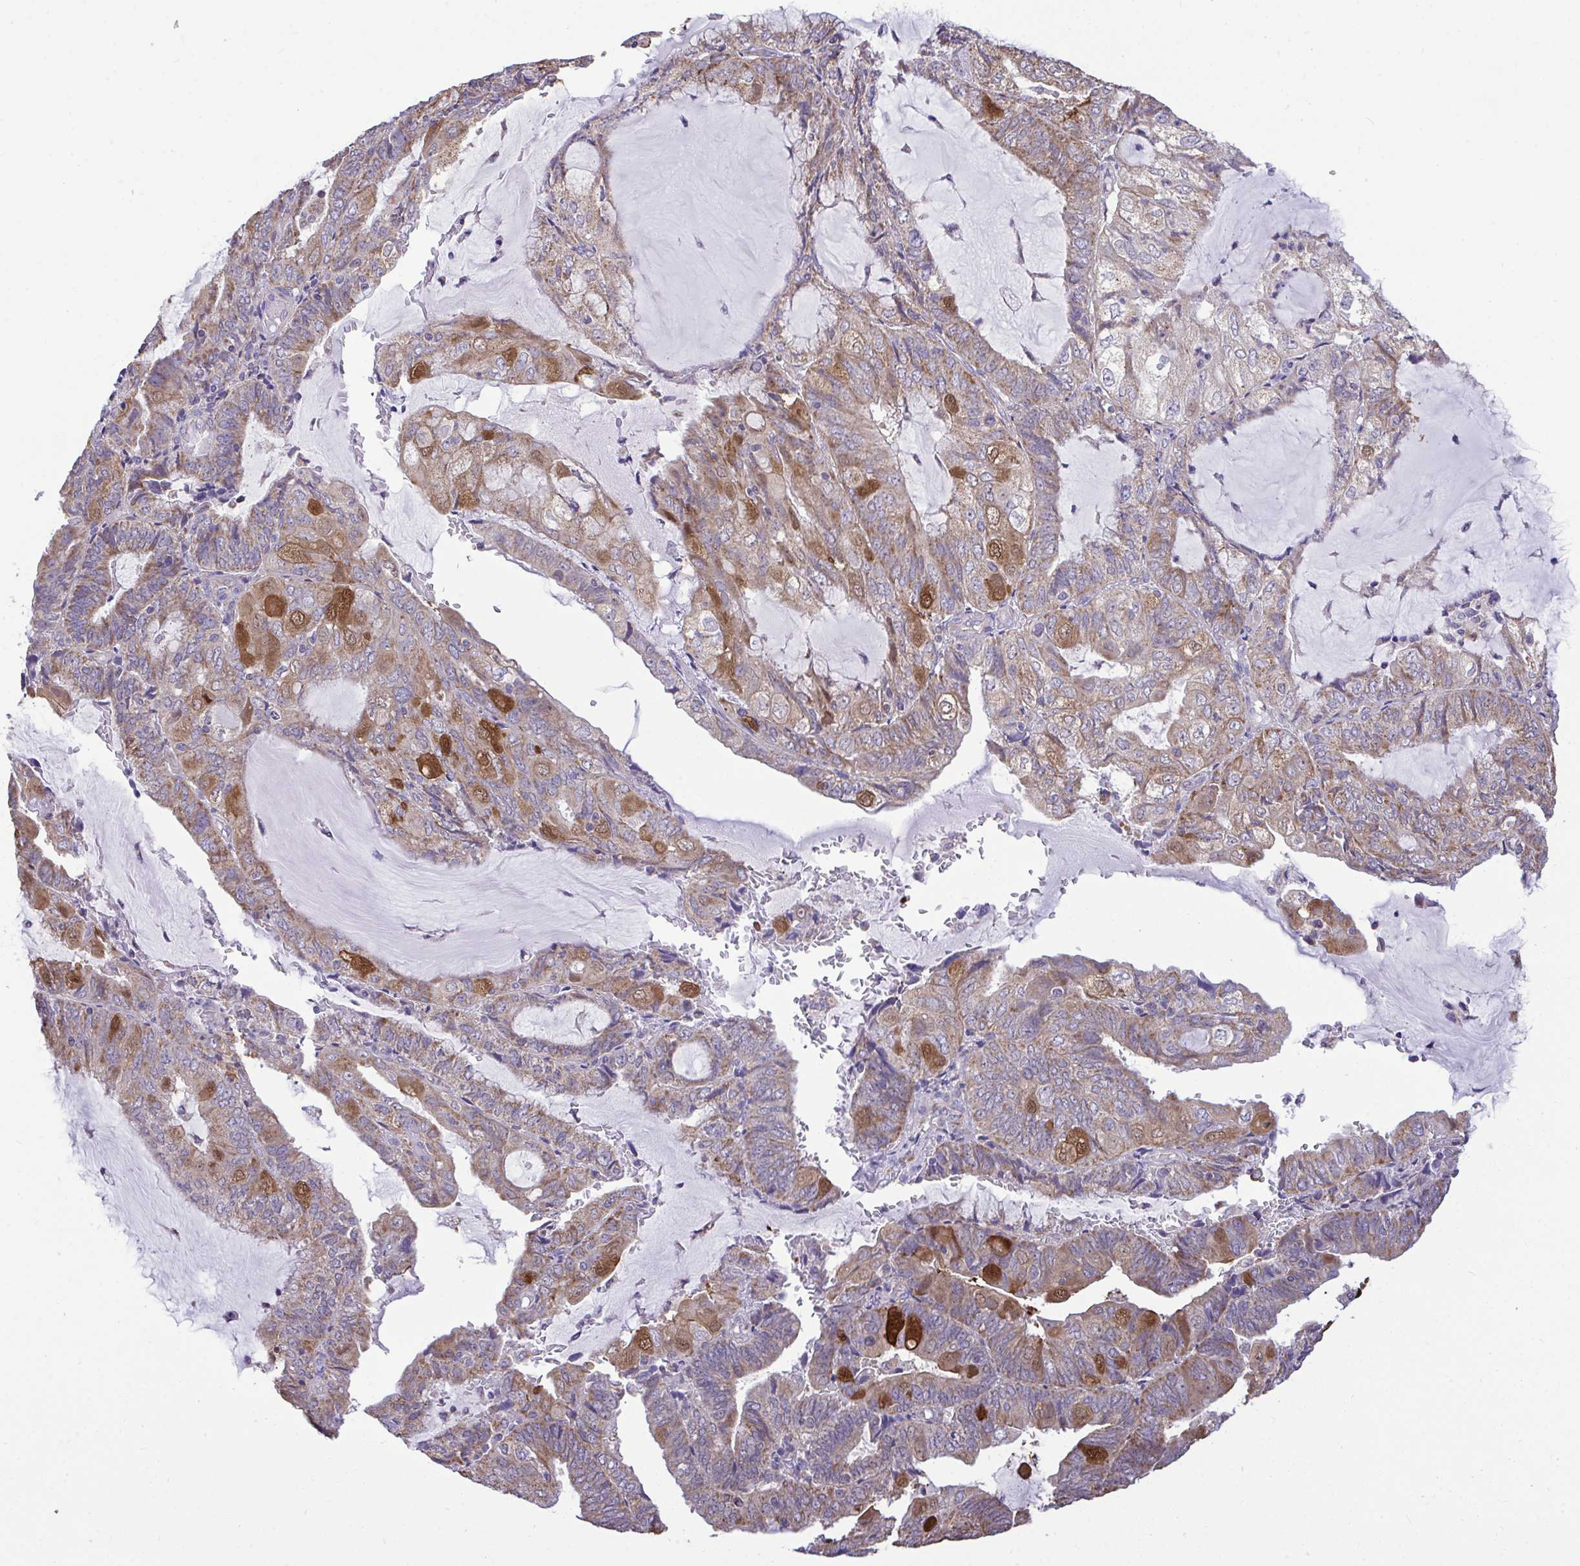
{"staining": {"intensity": "moderate", "quantity": "25%-75%", "location": "cytoplasmic/membranous"}, "tissue": "endometrial cancer", "cell_type": "Tumor cells", "image_type": "cancer", "snomed": [{"axis": "morphology", "description": "Adenocarcinoma, NOS"}, {"axis": "topography", "description": "Endometrium"}], "caption": "Immunohistochemistry (IHC) histopathology image of adenocarcinoma (endometrial) stained for a protein (brown), which demonstrates medium levels of moderate cytoplasmic/membranous staining in approximately 25%-75% of tumor cells.", "gene": "SARS2", "patient": {"sex": "female", "age": 81}}